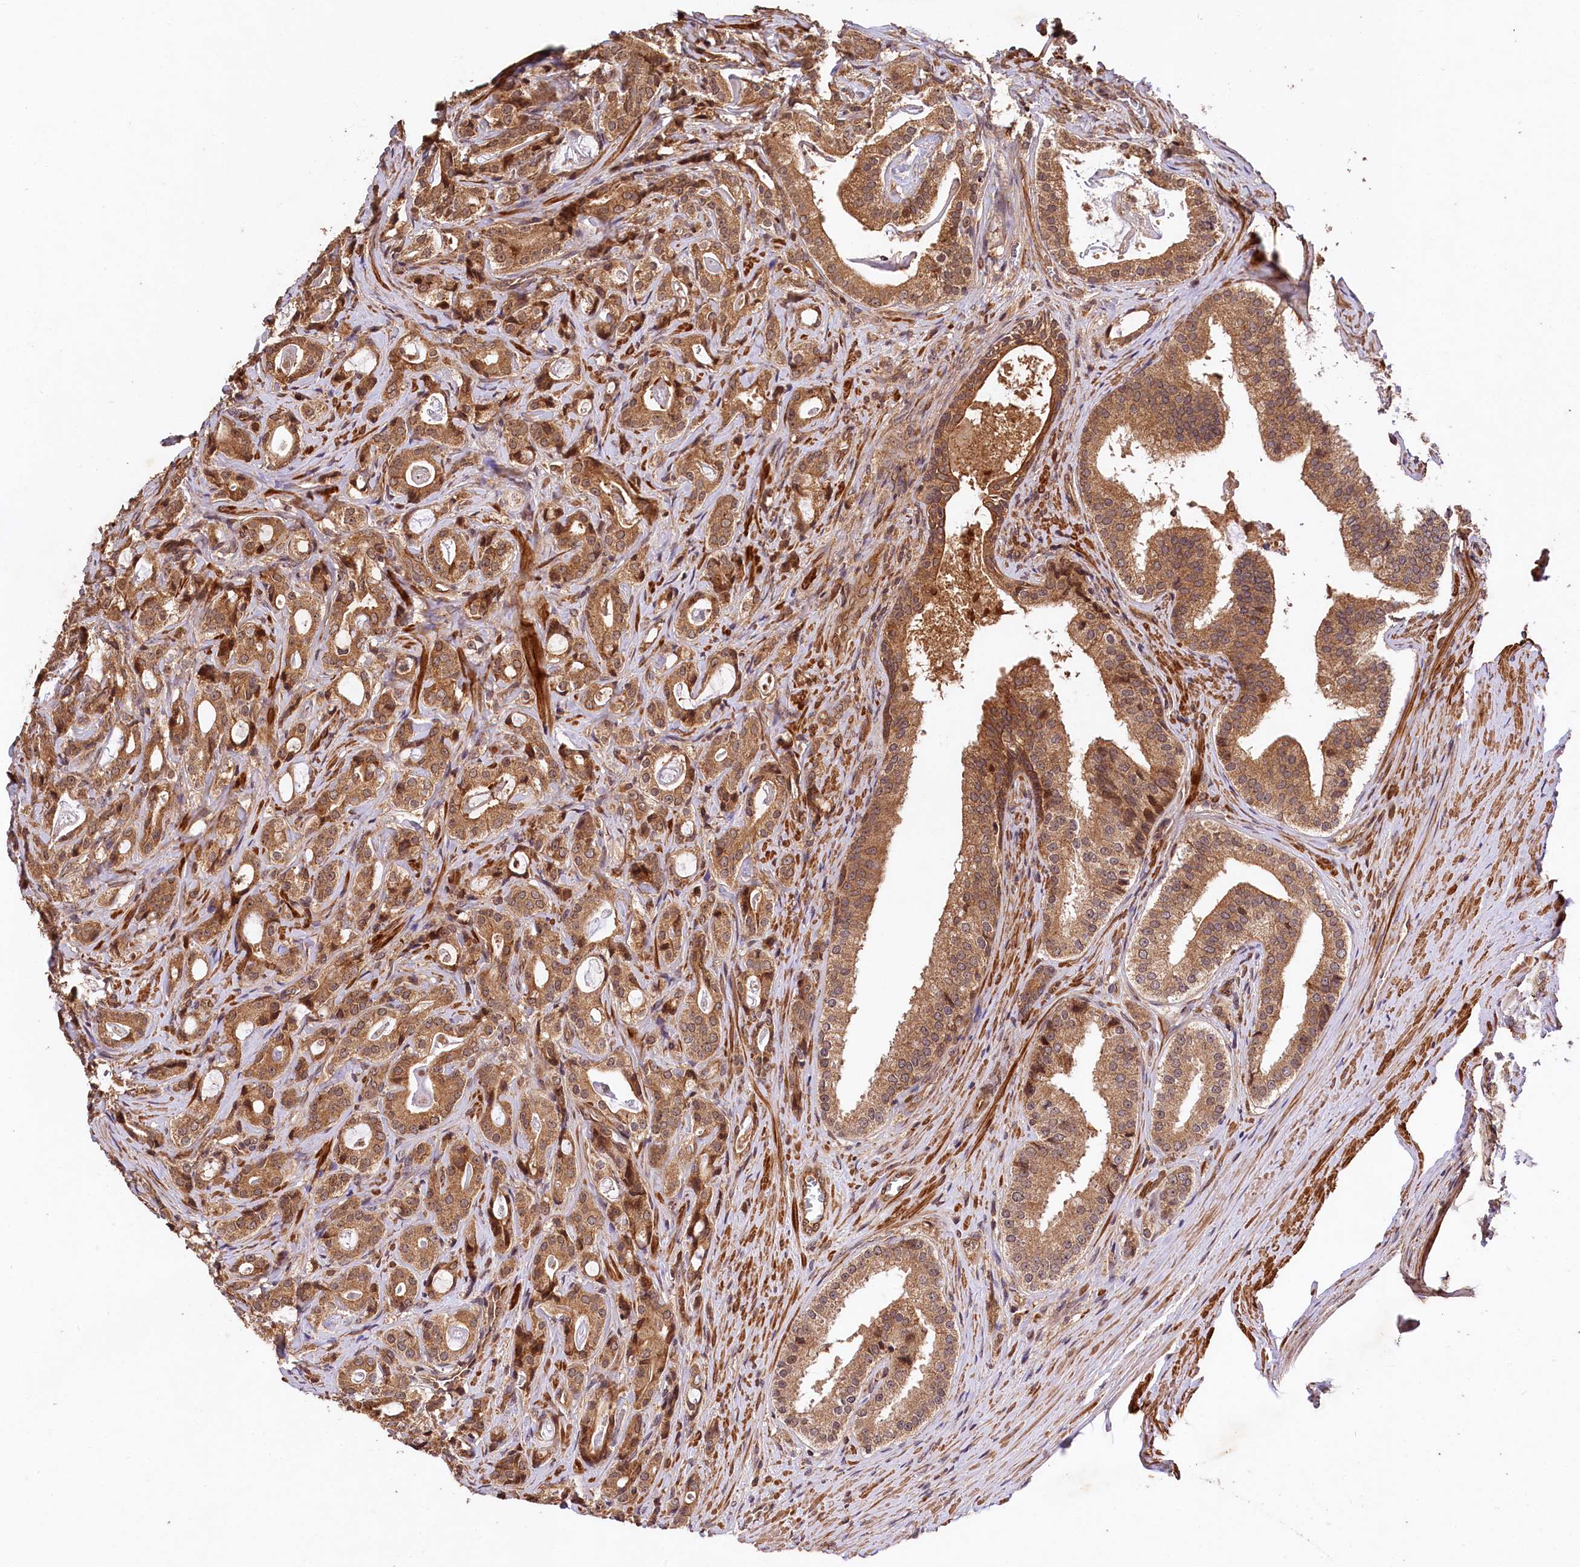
{"staining": {"intensity": "moderate", "quantity": ">75%", "location": "cytoplasmic/membranous"}, "tissue": "prostate cancer", "cell_type": "Tumor cells", "image_type": "cancer", "snomed": [{"axis": "morphology", "description": "Adenocarcinoma, High grade"}, {"axis": "topography", "description": "Prostate"}], "caption": "DAB (3,3'-diaminobenzidine) immunohistochemical staining of prostate cancer (high-grade adenocarcinoma) shows moderate cytoplasmic/membranous protein expression in approximately >75% of tumor cells.", "gene": "MCF2L2", "patient": {"sex": "male", "age": 63}}